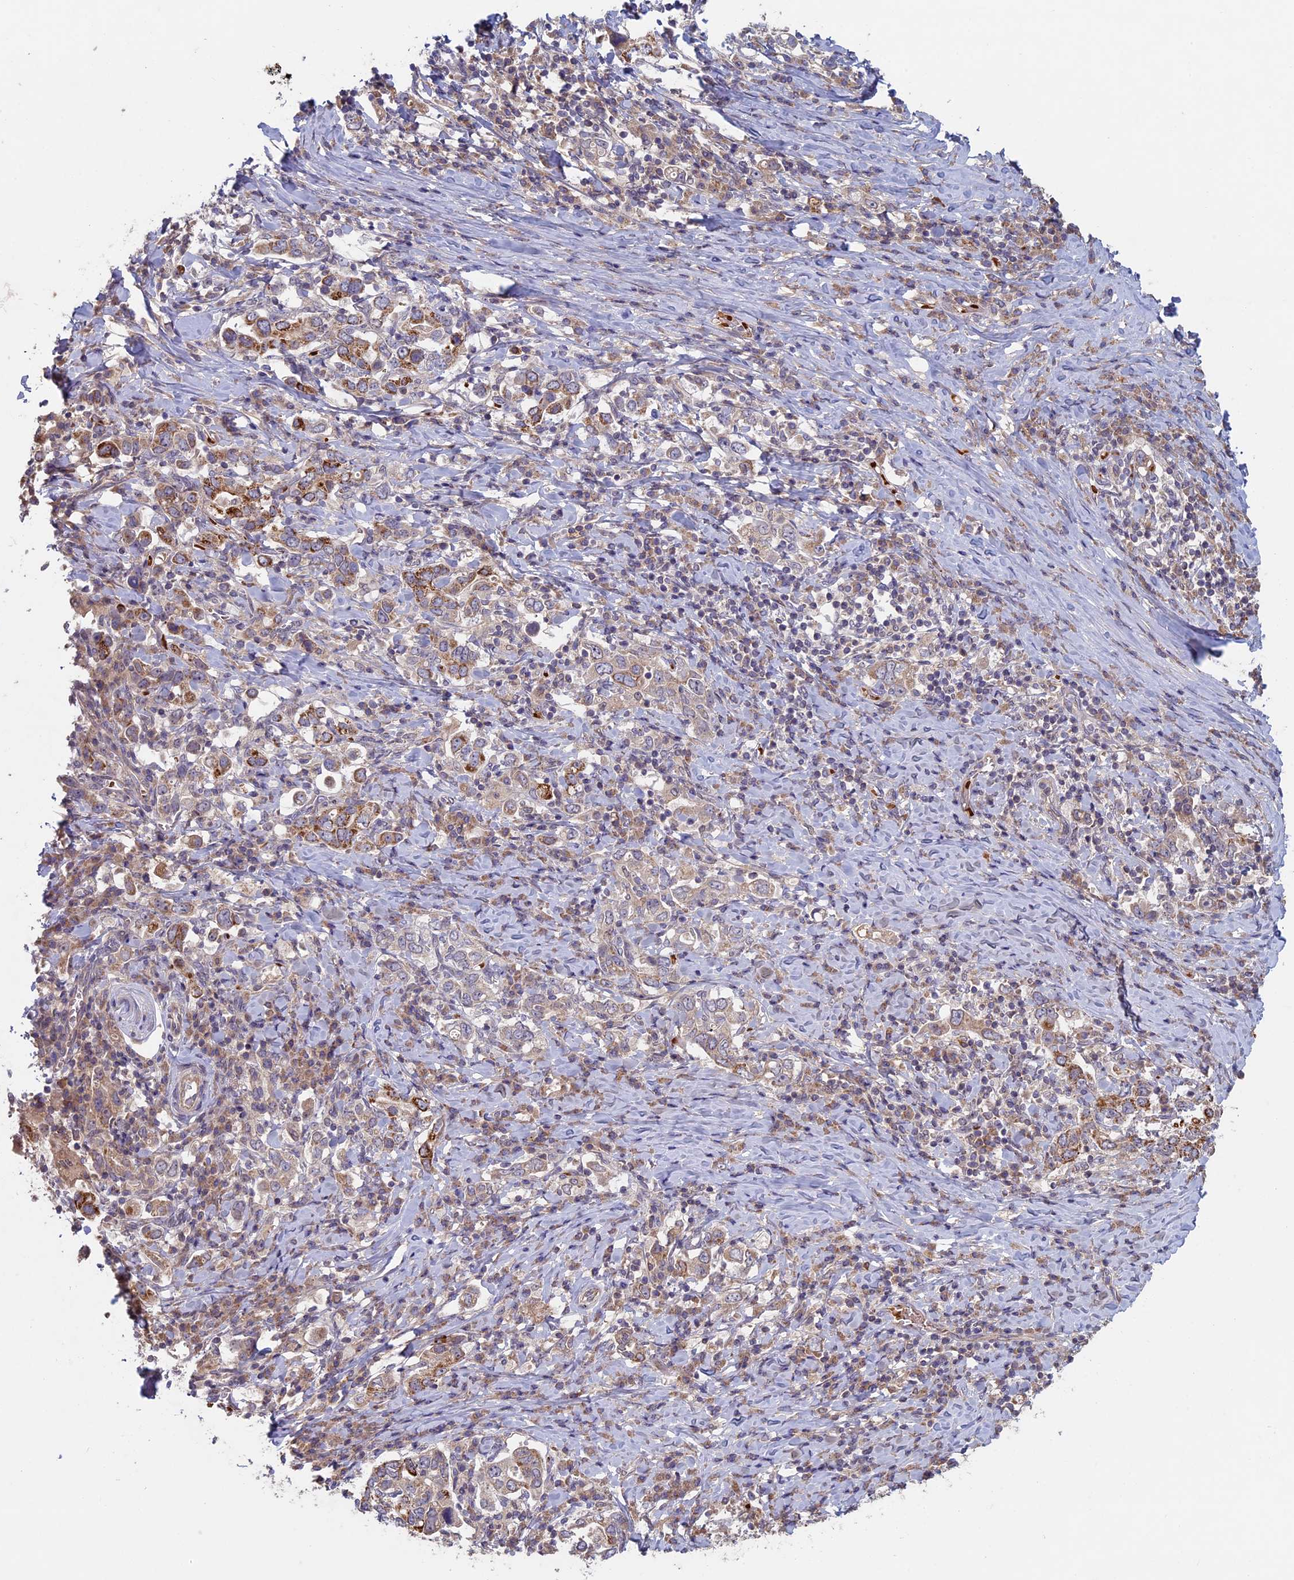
{"staining": {"intensity": "strong", "quantity": "<25%", "location": "cytoplasmic/membranous"}, "tissue": "stomach cancer", "cell_type": "Tumor cells", "image_type": "cancer", "snomed": [{"axis": "morphology", "description": "Adenocarcinoma, NOS"}, {"axis": "topography", "description": "Stomach, upper"}, {"axis": "topography", "description": "Stomach"}], "caption": "High-magnification brightfield microscopy of stomach adenocarcinoma stained with DAB (3,3'-diaminobenzidine) (brown) and counterstained with hematoxylin (blue). tumor cells exhibit strong cytoplasmic/membranous positivity is appreciated in about<25% of cells.", "gene": "RCCD1", "patient": {"sex": "male", "age": 62}}